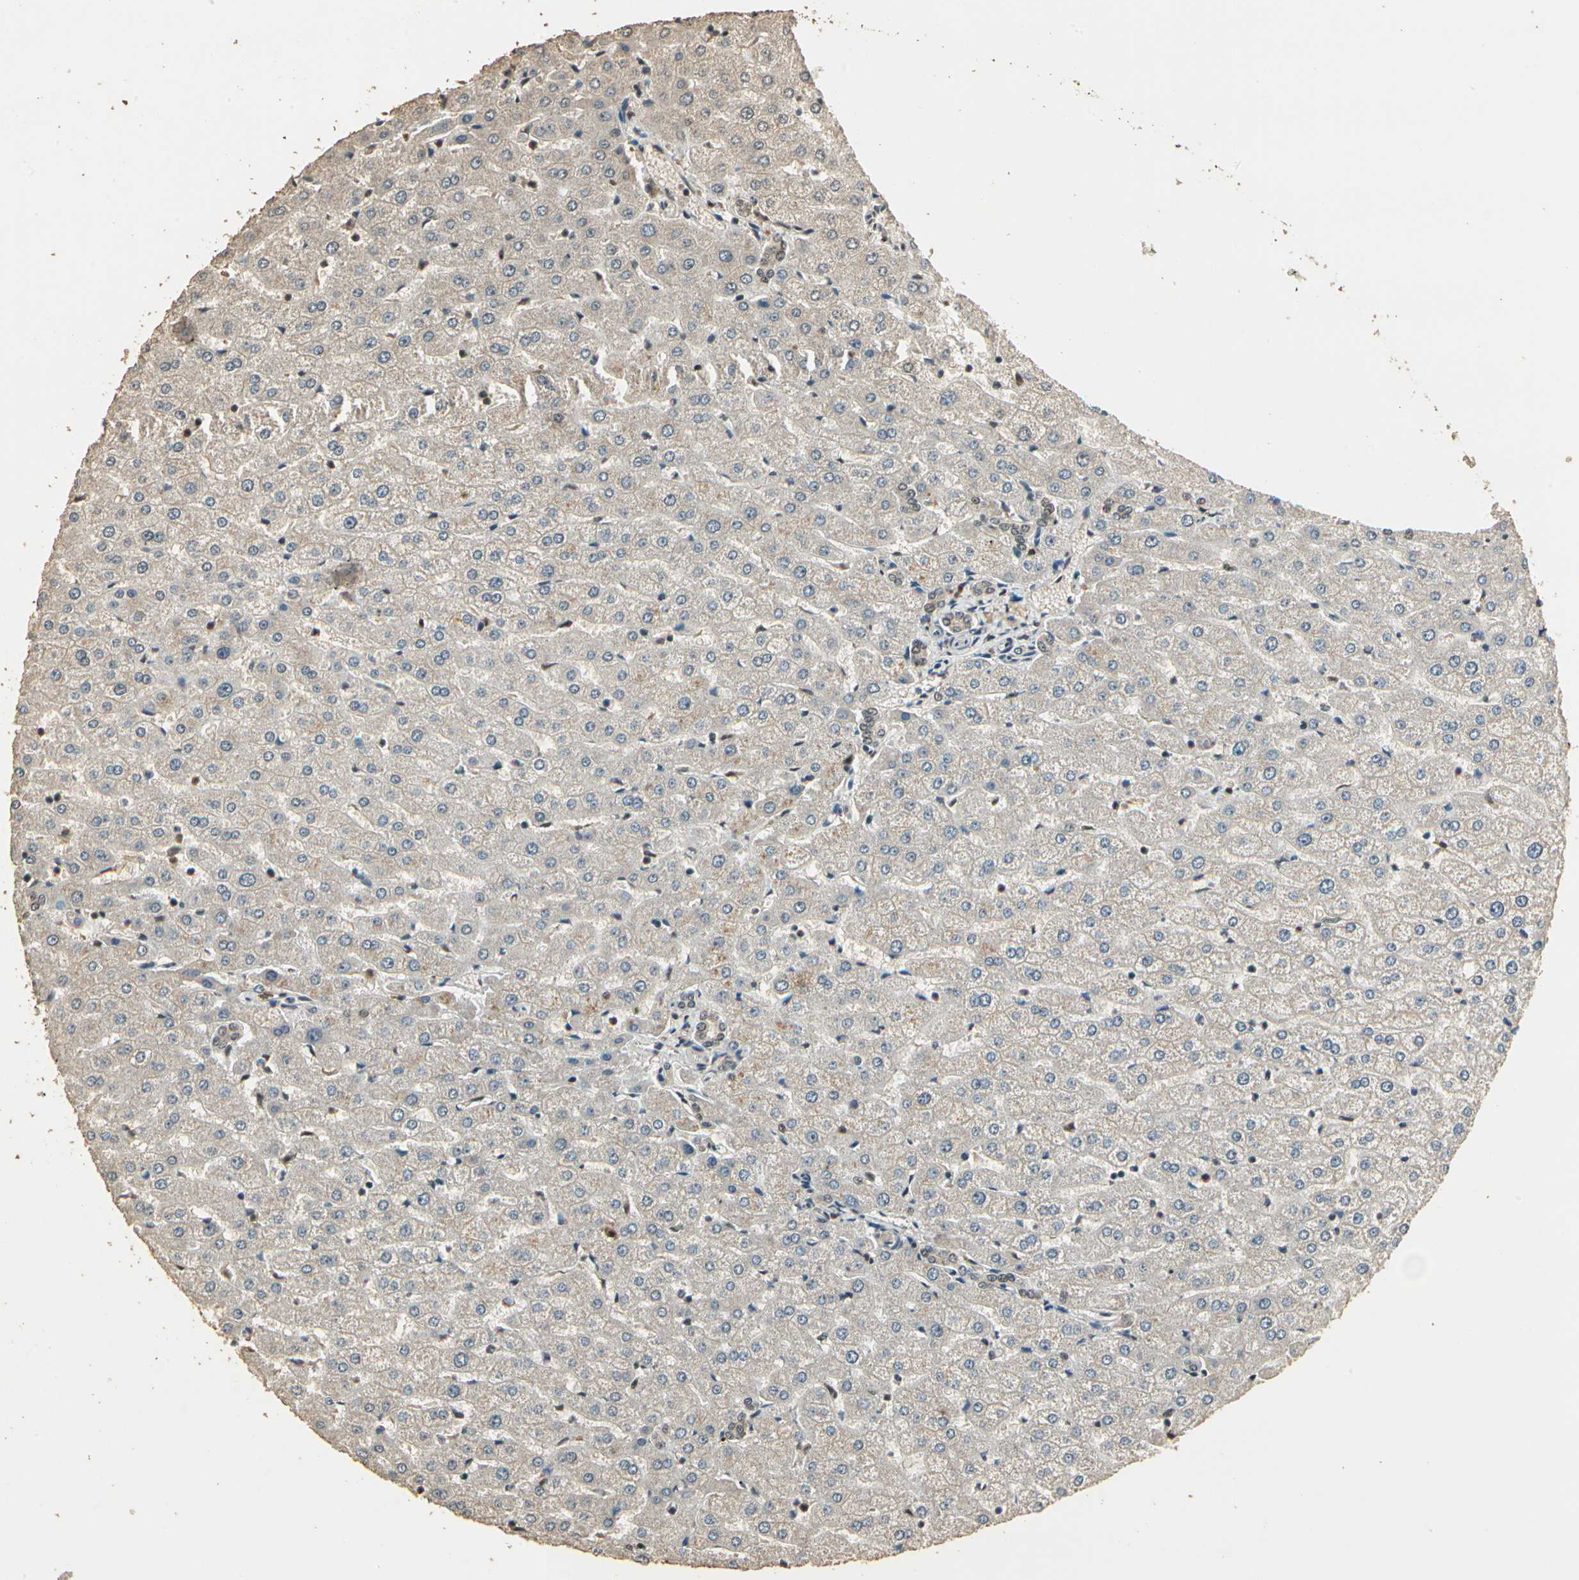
{"staining": {"intensity": "moderate", "quantity": ">75%", "location": "cytoplasmic/membranous,nuclear"}, "tissue": "liver", "cell_type": "Cholangiocytes", "image_type": "normal", "snomed": [{"axis": "morphology", "description": "Normal tissue, NOS"}, {"axis": "morphology", "description": "Fibrosis, NOS"}, {"axis": "topography", "description": "Liver"}], "caption": "Immunohistochemical staining of unremarkable human liver demonstrates moderate cytoplasmic/membranous,nuclear protein staining in about >75% of cholangiocytes.", "gene": "RBM25", "patient": {"sex": "female", "age": 29}}